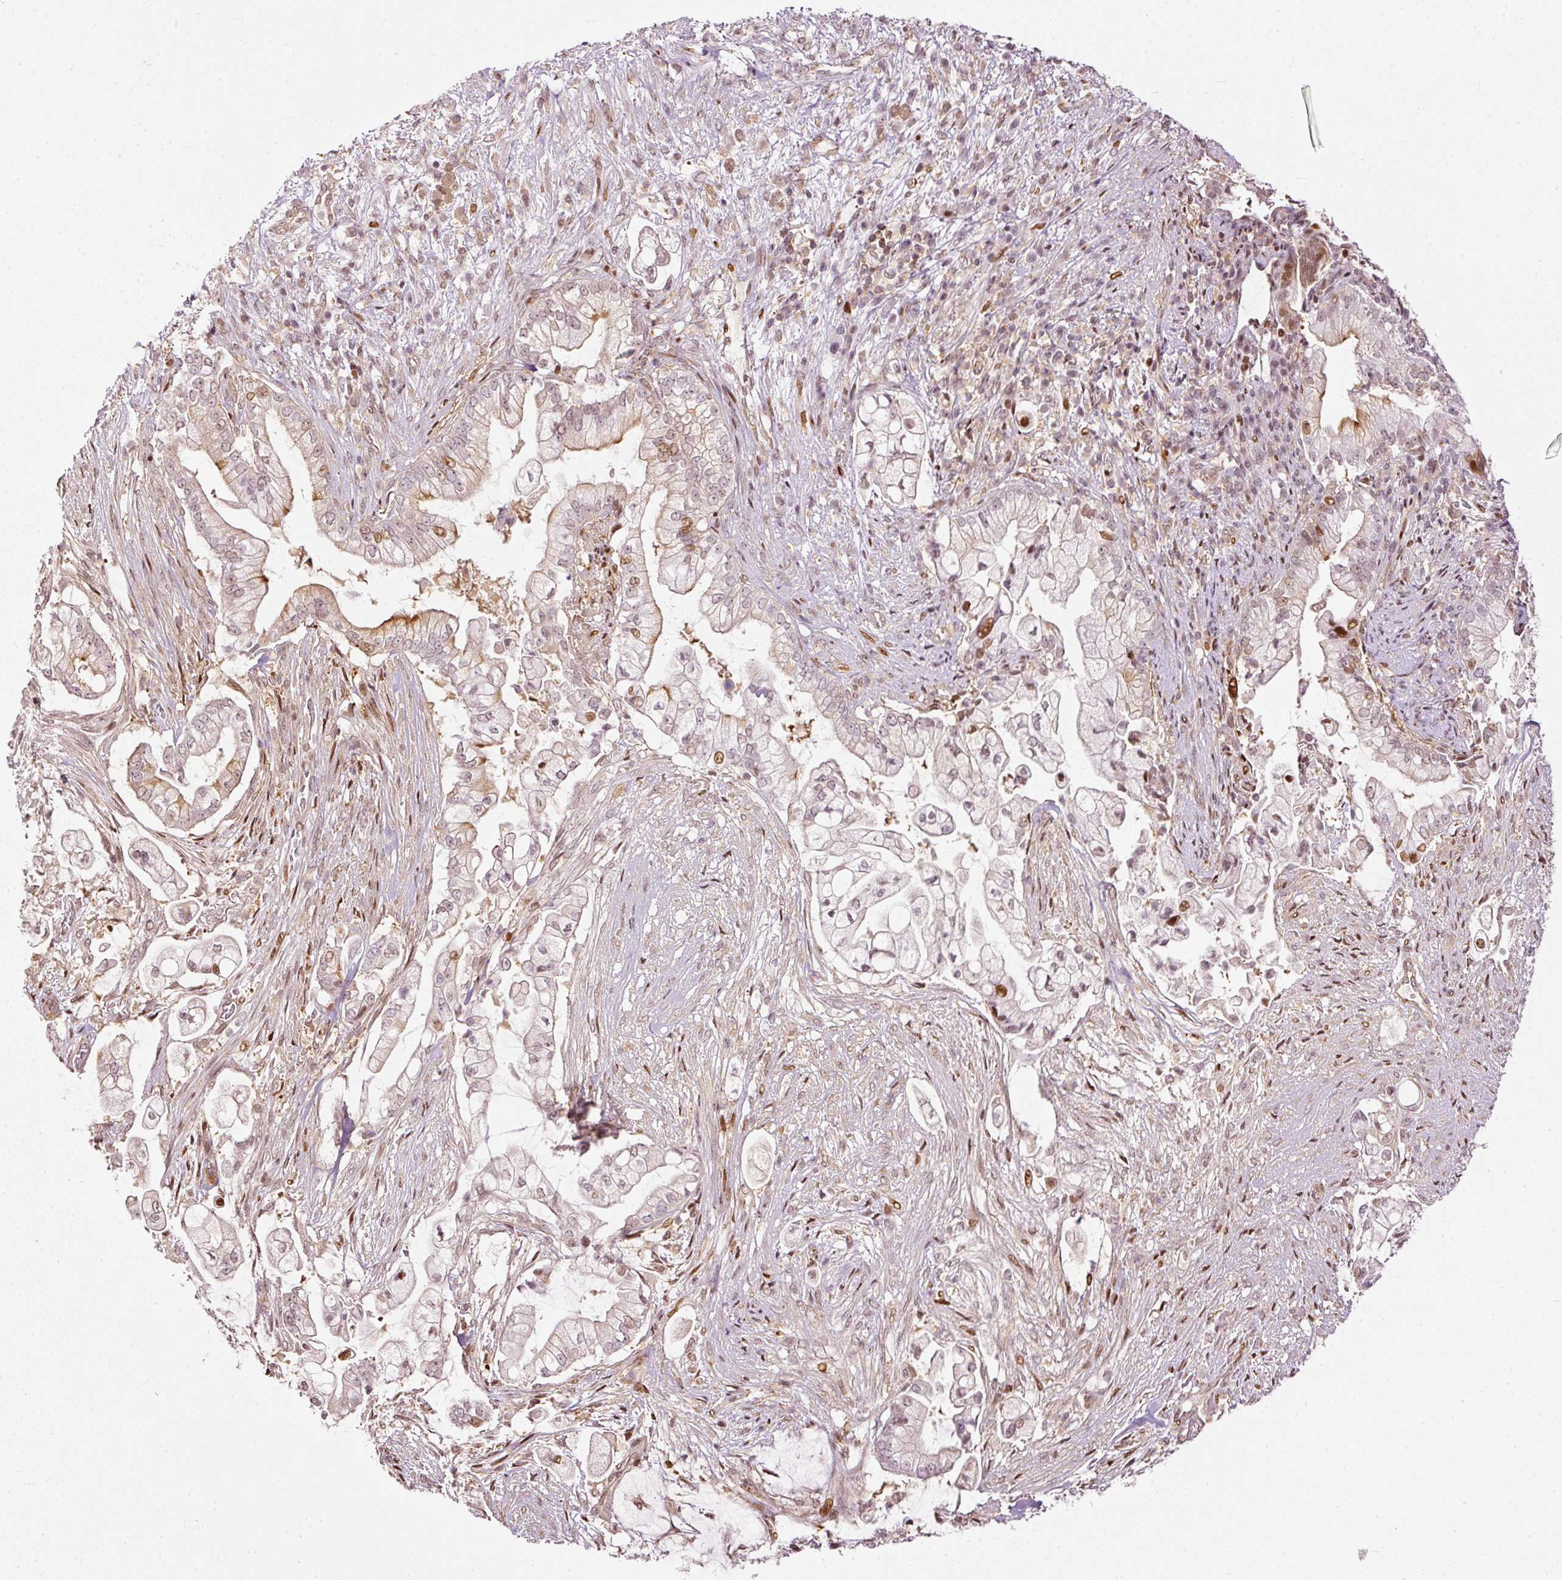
{"staining": {"intensity": "moderate", "quantity": "<25%", "location": "nuclear"}, "tissue": "pancreatic cancer", "cell_type": "Tumor cells", "image_type": "cancer", "snomed": [{"axis": "morphology", "description": "Adenocarcinoma, NOS"}, {"axis": "topography", "description": "Pancreas"}], "caption": "Tumor cells display low levels of moderate nuclear positivity in about <25% of cells in pancreatic cancer (adenocarcinoma).", "gene": "ZNF778", "patient": {"sex": "female", "age": 69}}